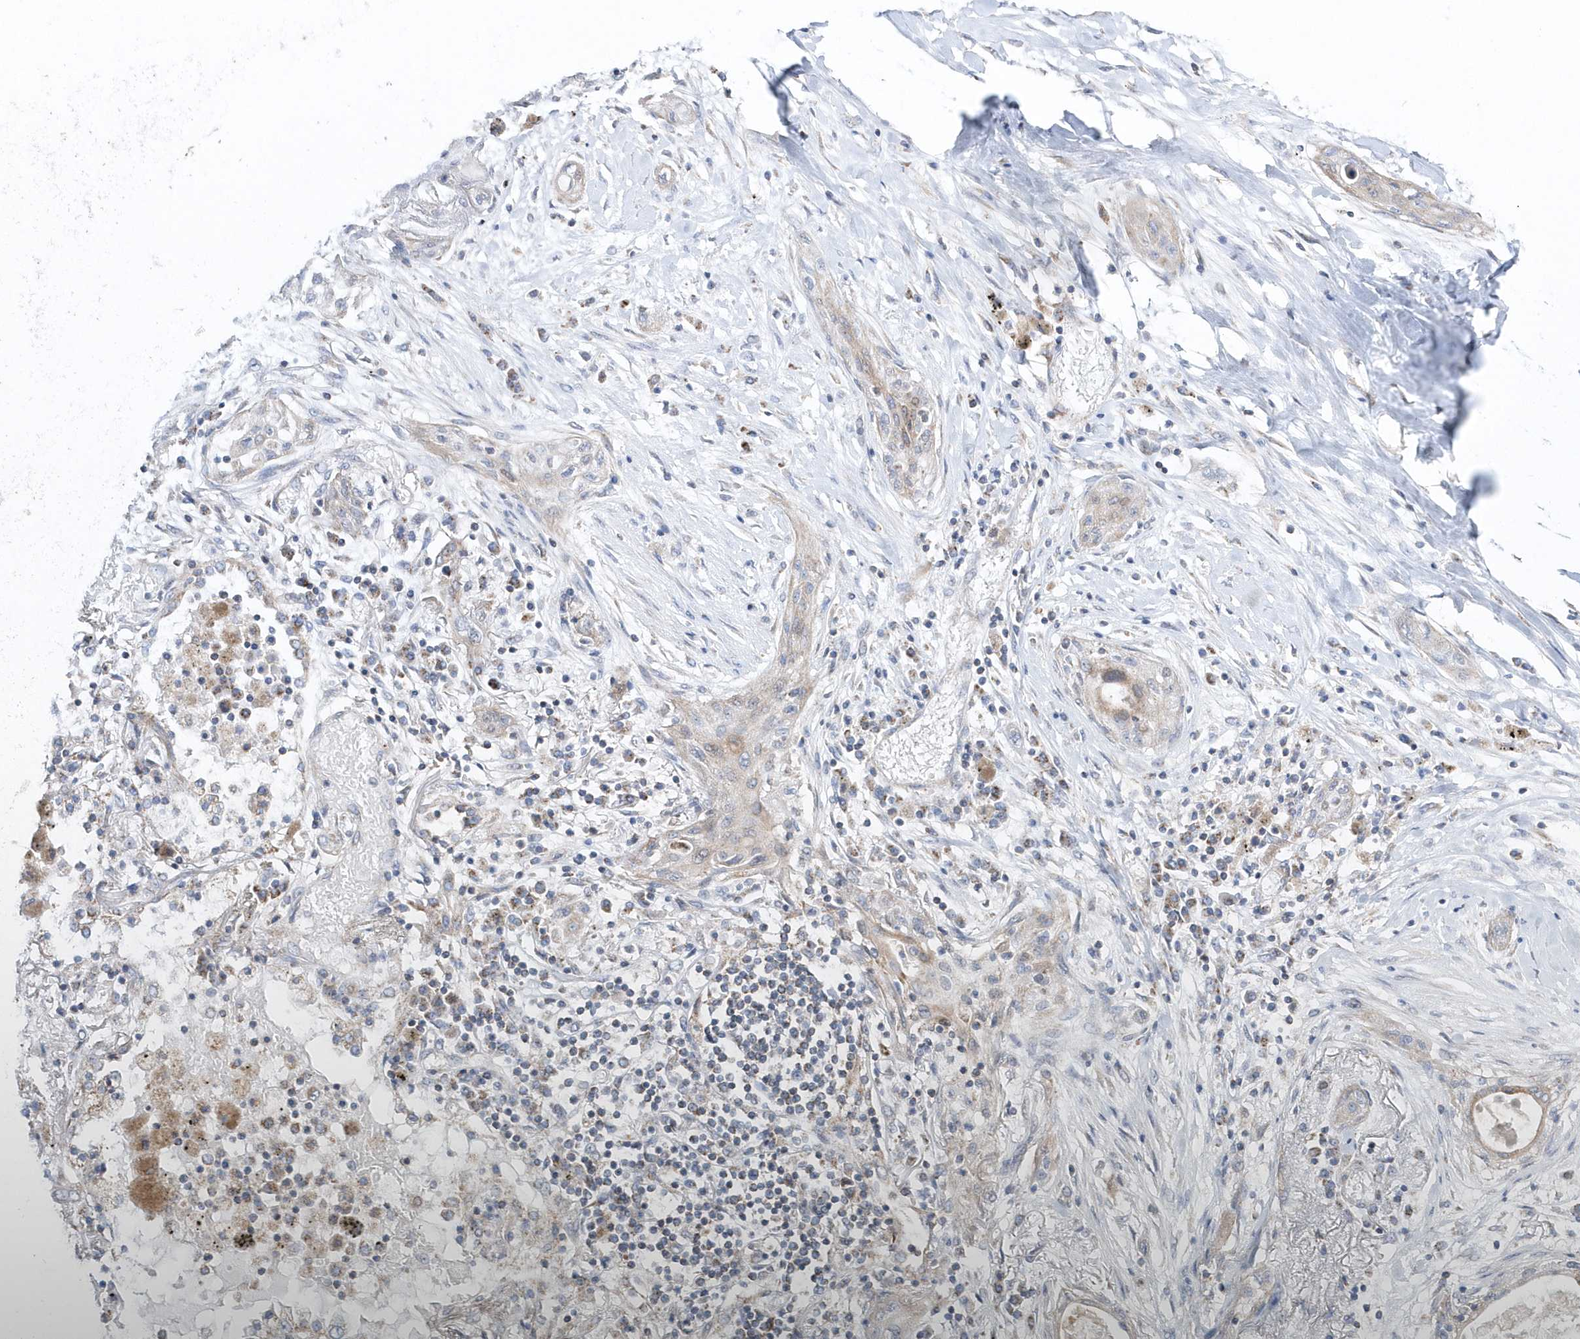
{"staining": {"intensity": "negative", "quantity": "none", "location": "none"}, "tissue": "lung cancer", "cell_type": "Tumor cells", "image_type": "cancer", "snomed": [{"axis": "morphology", "description": "Squamous cell carcinoma, NOS"}, {"axis": "topography", "description": "Lung"}], "caption": "A photomicrograph of human lung squamous cell carcinoma is negative for staining in tumor cells.", "gene": "OPA1", "patient": {"sex": "female", "age": 47}}